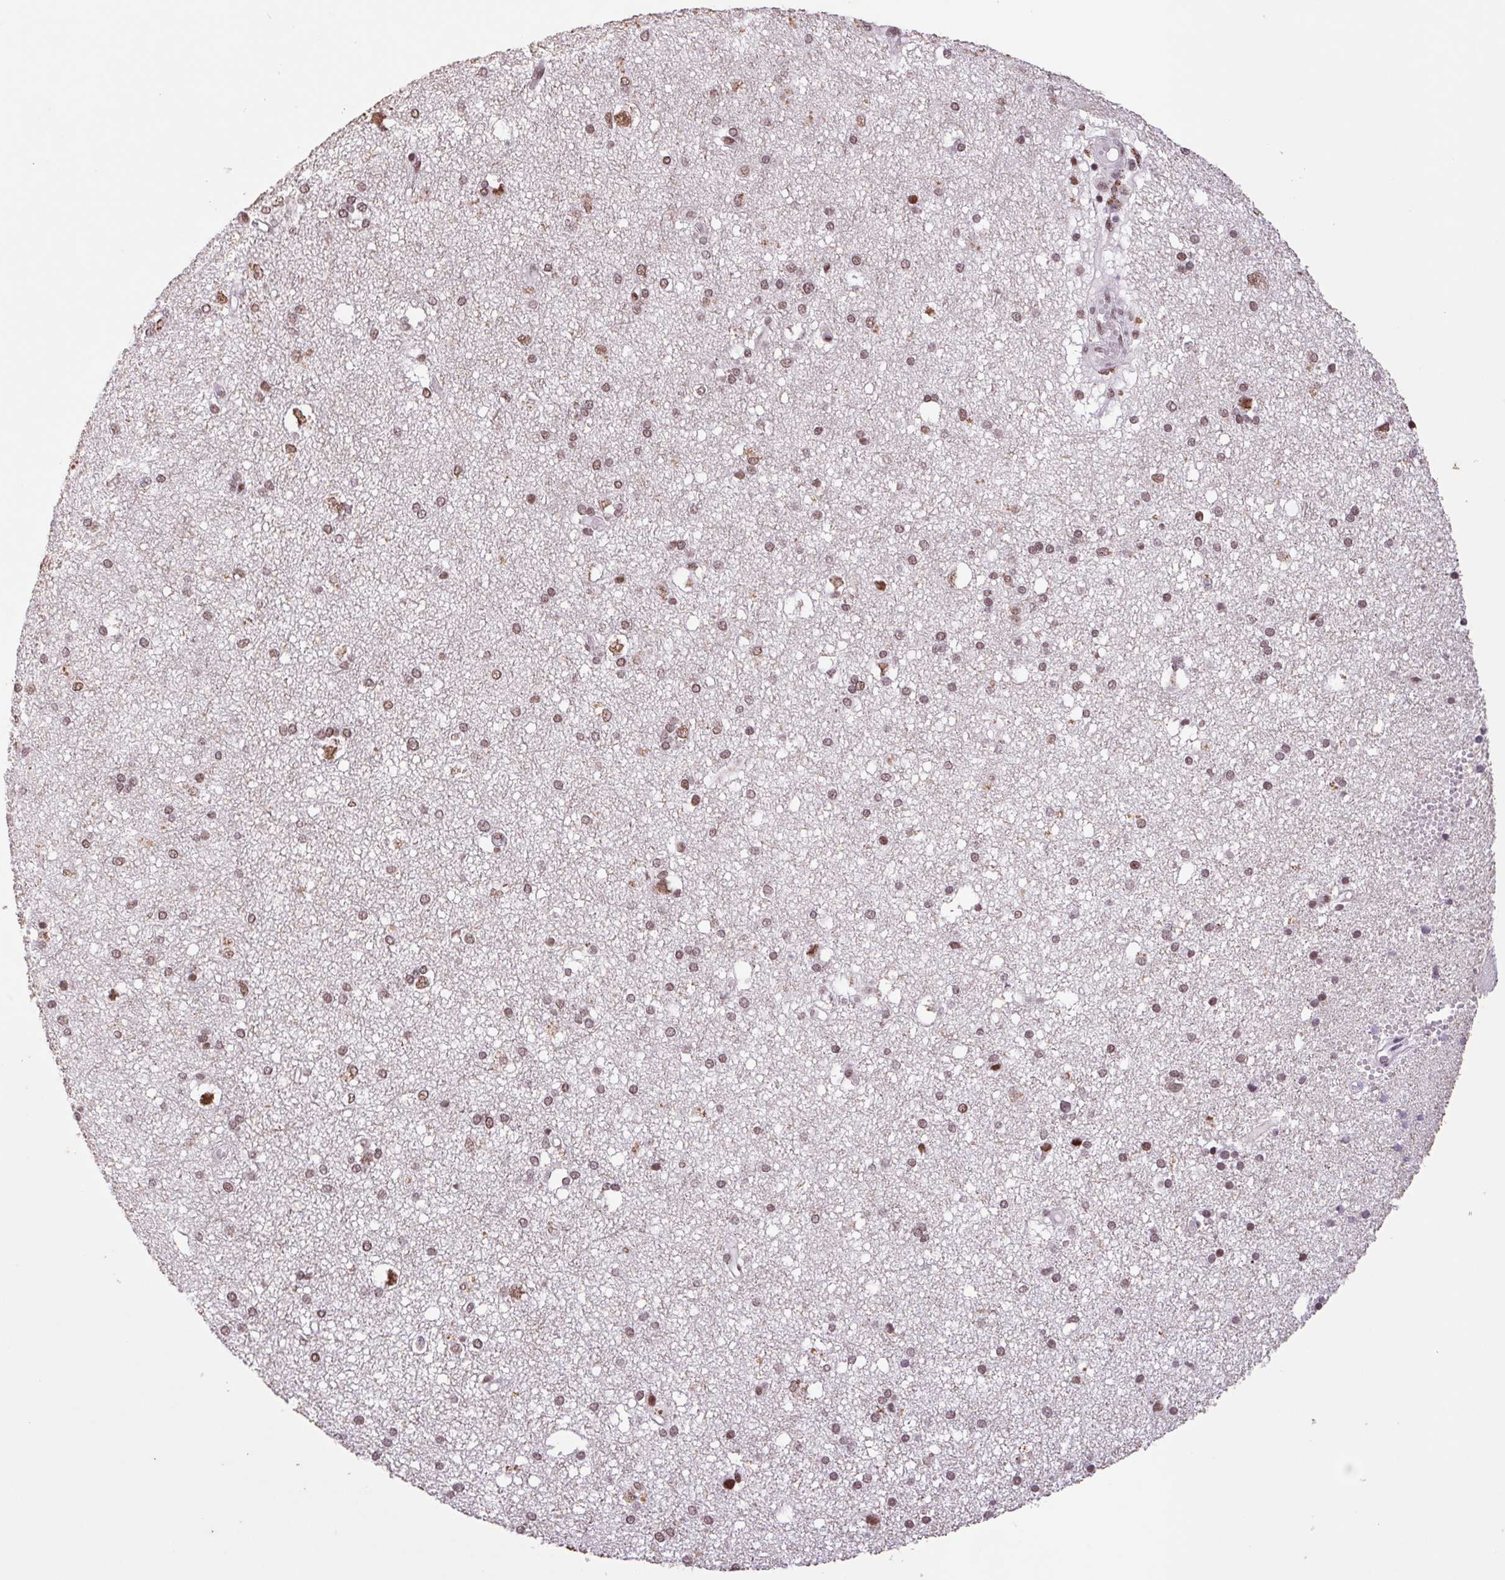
{"staining": {"intensity": "moderate", "quantity": ">75%", "location": "nuclear"}, "tissue": "cerebral cortex", "cell_type": "Endothelial cells", "image_type": "normal", "snomed": [{"axis": "morphology", "description": "Normal tissue, NOS"}, {"axis": "morphology", "description": "Glioma, malignant, High grade"}, {"axis": "topography", "description": "Cerebral cortex"}], "caption": "Endothelial cells demonstrate medium levels of moderate nuclear positivity in approximately >75% of cells in unremarkable human cerebral cortex. The staining was performed using DAB to visualize the protein expression in brown, while the nuclei were stained in blue with hematoxylin (Magnification: 20x).", "gene": "LDLRAD4", "patient": {"sex": "male", "age": 71}}